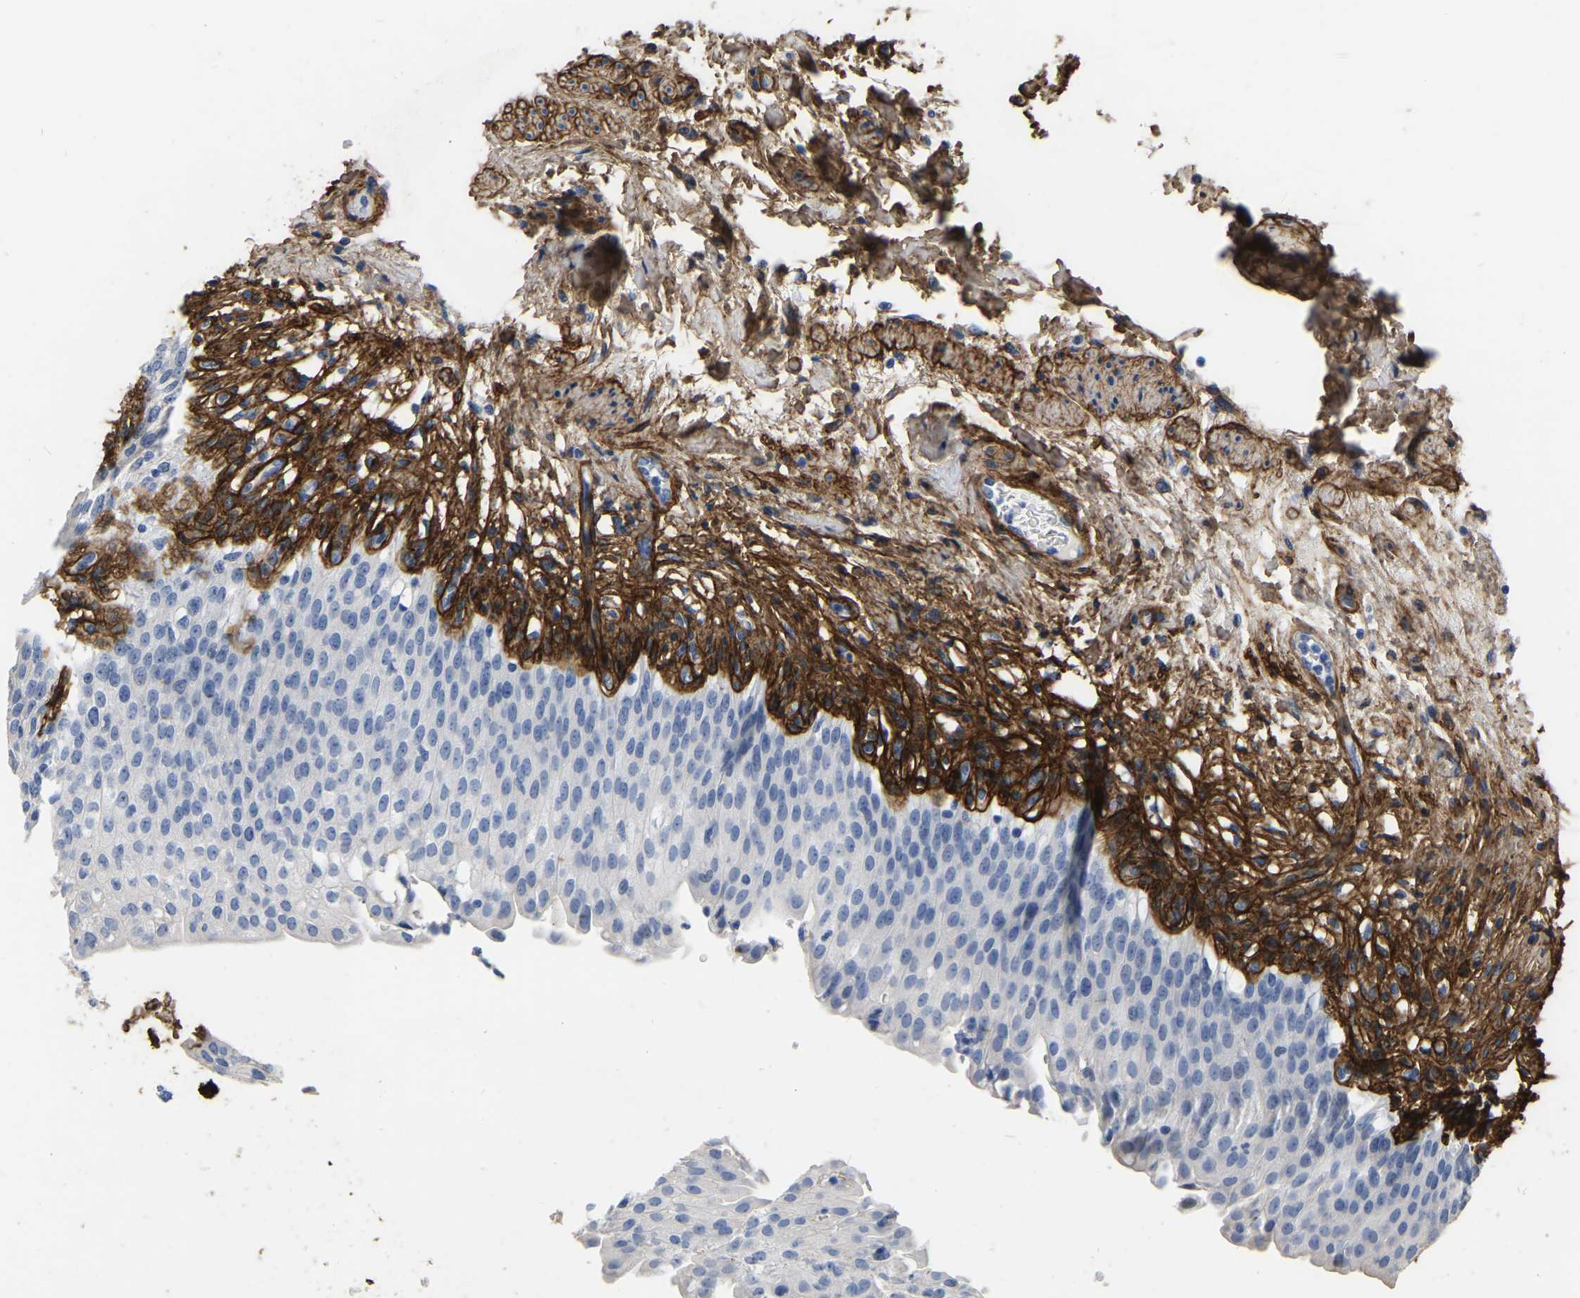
{"staining": {"intensity": "negative", "quantity": "none", "location": "none"}, "tissue": "urinary bladder", "cell_type": "Urothelial cells", "image_type": "normal", "snomed": [{"axis": "morphology", "description": "Normal tissue, NOS"}, {"axis": "topography", "description": "Urinary bladder"}], "caption": "Benign urinary bladder was stained to show a protein in brown. There is no significant positivity in urothelial cells. (Brightfield microscopy of DAB (3,3'-diaminobenzidine) IHC at high magnification).", "gene": "COL6A1", "patient": {"sex": "female", "age": 60}}